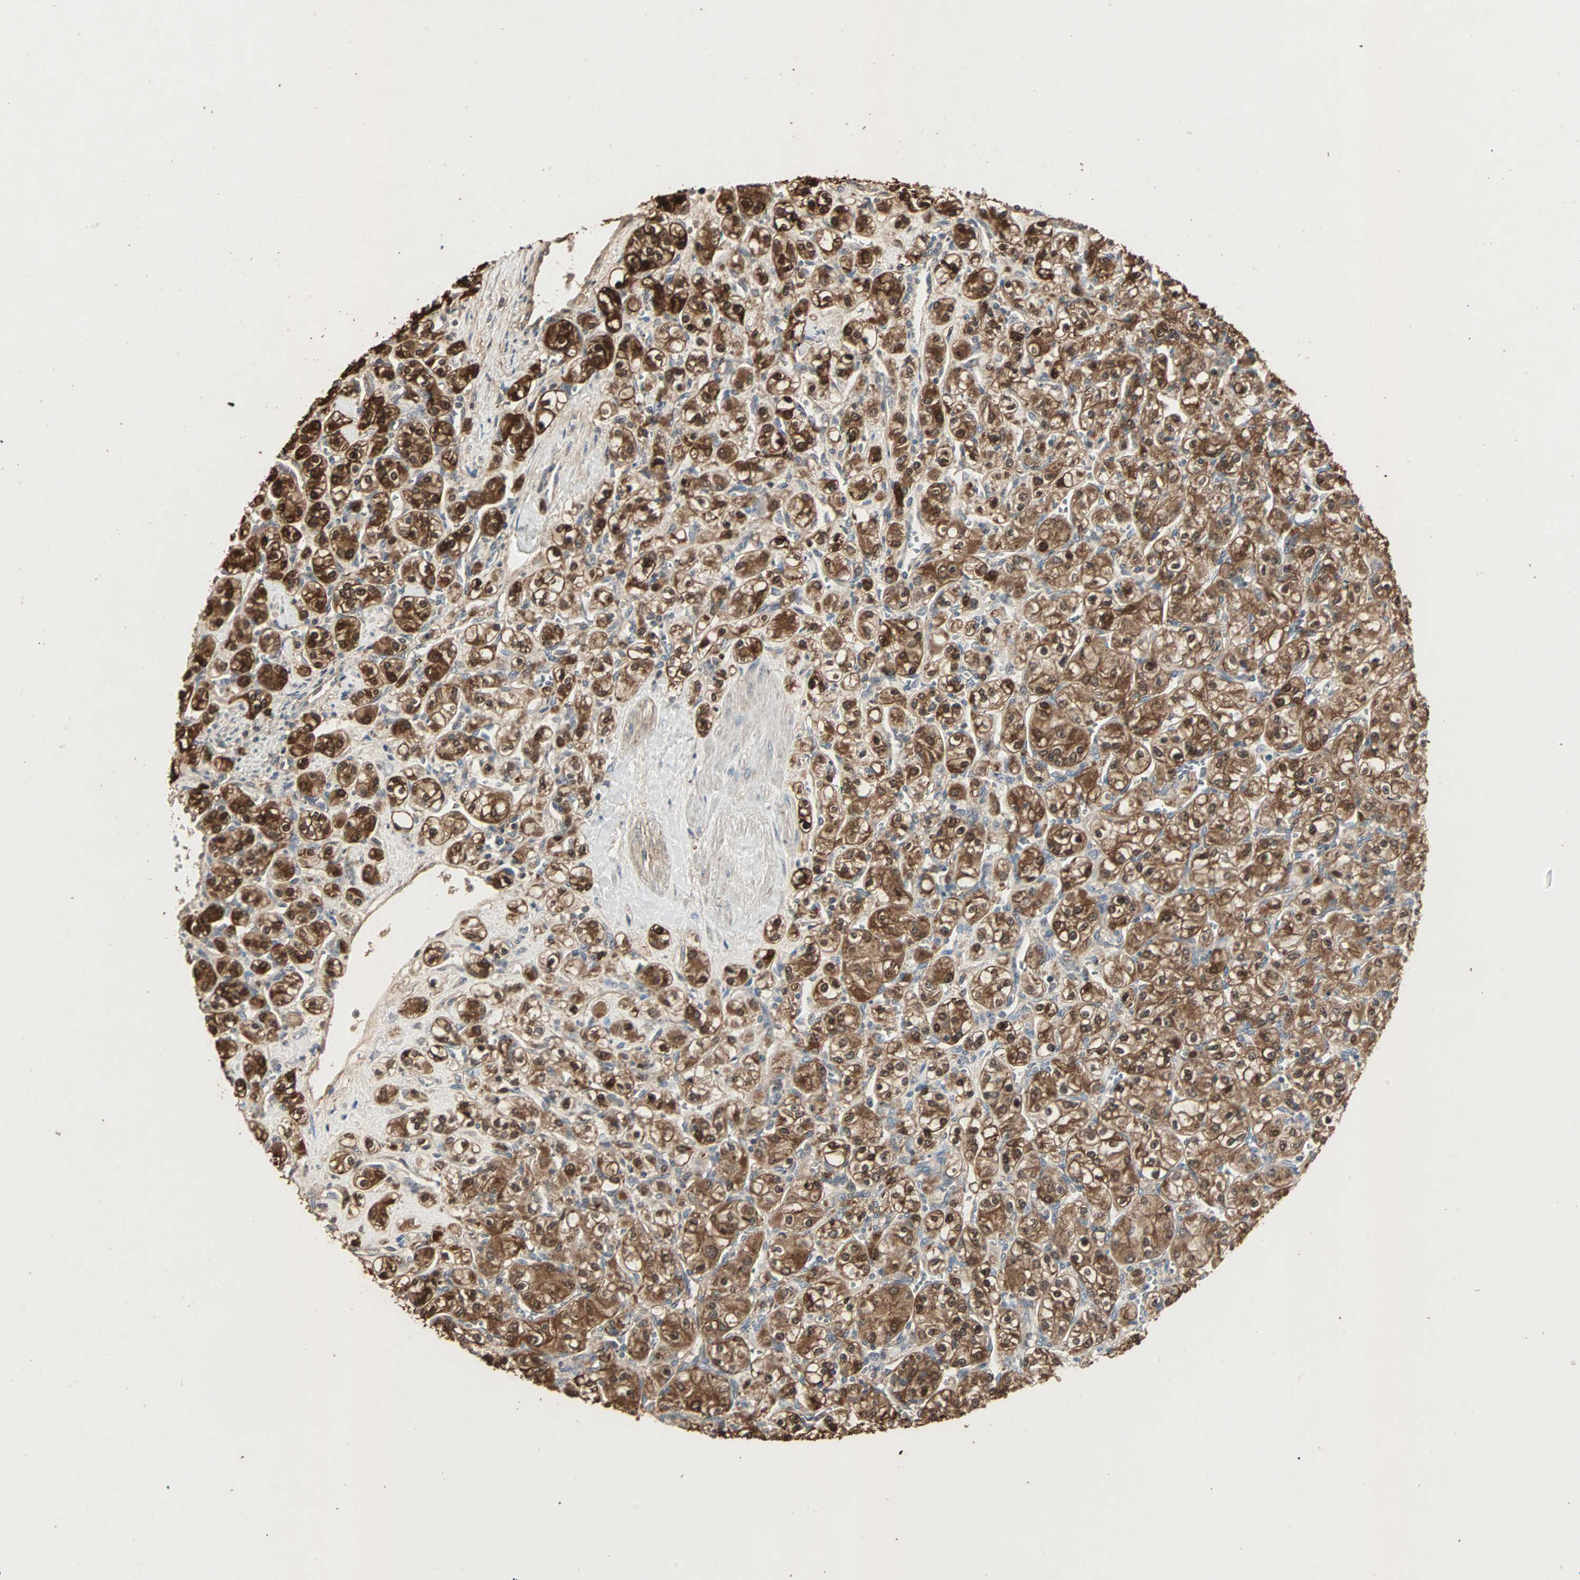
{"staining": {"intensity": "strong", "quantity": ">75%", "location": "cytoplasmic/membranous,nuclear"}, "tissue": "renal cancer", "cell_type": "Tumor cells", "image_type": "cancer", "snomed": [{"axis": "morphology", "description": "Adenocarcinoma, NOS"}, {"axis": "topography", "description": "Kidney"}], "caption": "Immunohistochemical staining of human adenocarcinoma (renal) reveals strong cytoplasmic/membranous and nuclear protein positivity in approximately >75% of tumor cells.", "gene": "DRG2", "patient": {"sex": "male", "age": 77}}